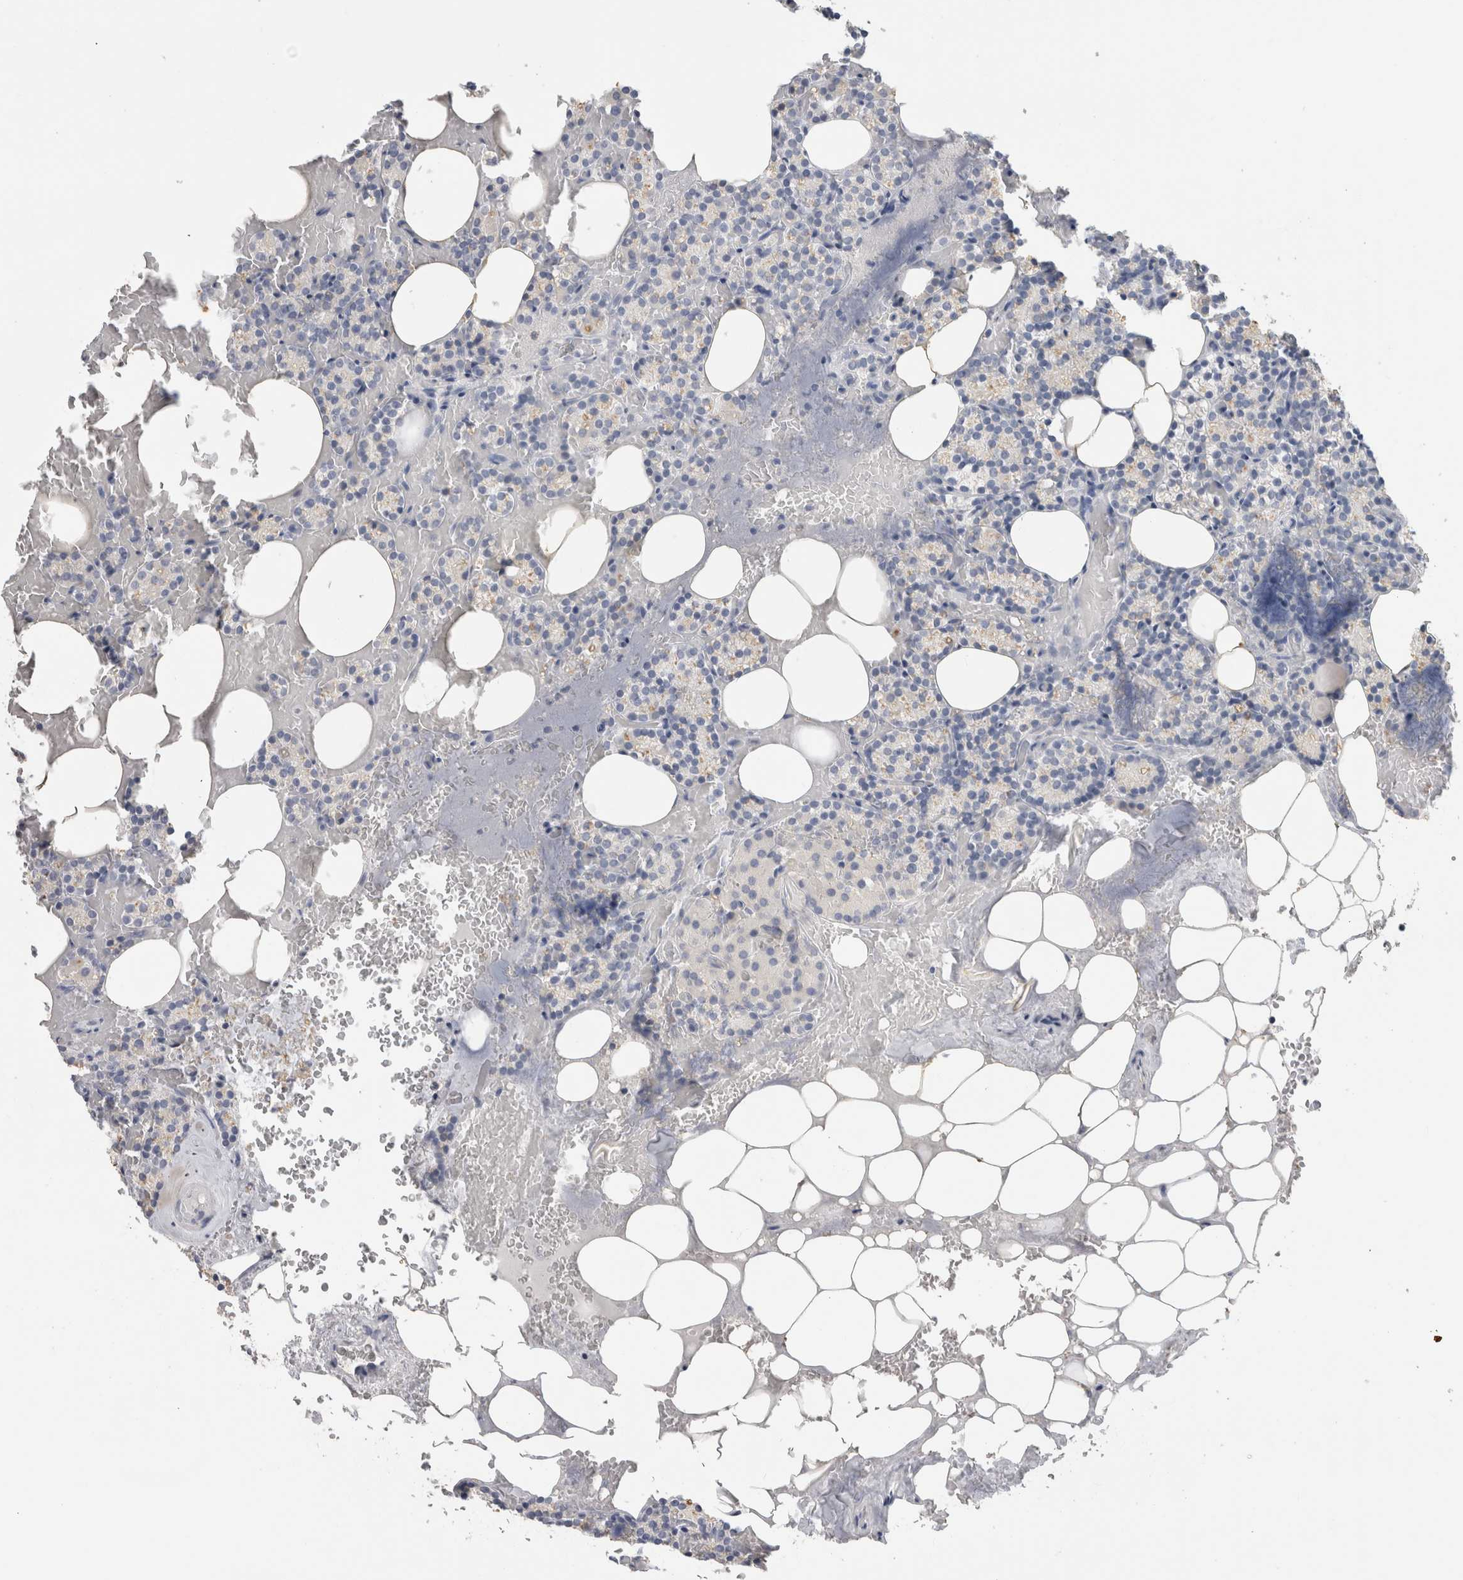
{"staining": {"intensity": "negative", "quantity": "none", "location": "none"}, "tissue": "parathyroid gland", "cell_type": "Glandular cells", "image_type": "normal", "snomed": [{"axis": "morphology", "description": "Normal tissue, NOS"}, {"axis": "topography", "description": "Parathyroid gland"}], "caption": "Protein analysis of normal parathyroid gland demonstrates no significant positivity in glandular cells. The staining was performed using DAB (3,3'-diaminobenzidine) to visualize the protein expression in brown, while the nuclei were stained in blue with hematoxylin (Magnification: 20x).", "gene": "BCAN", "patient": {"sex": "female", "age": 78}}